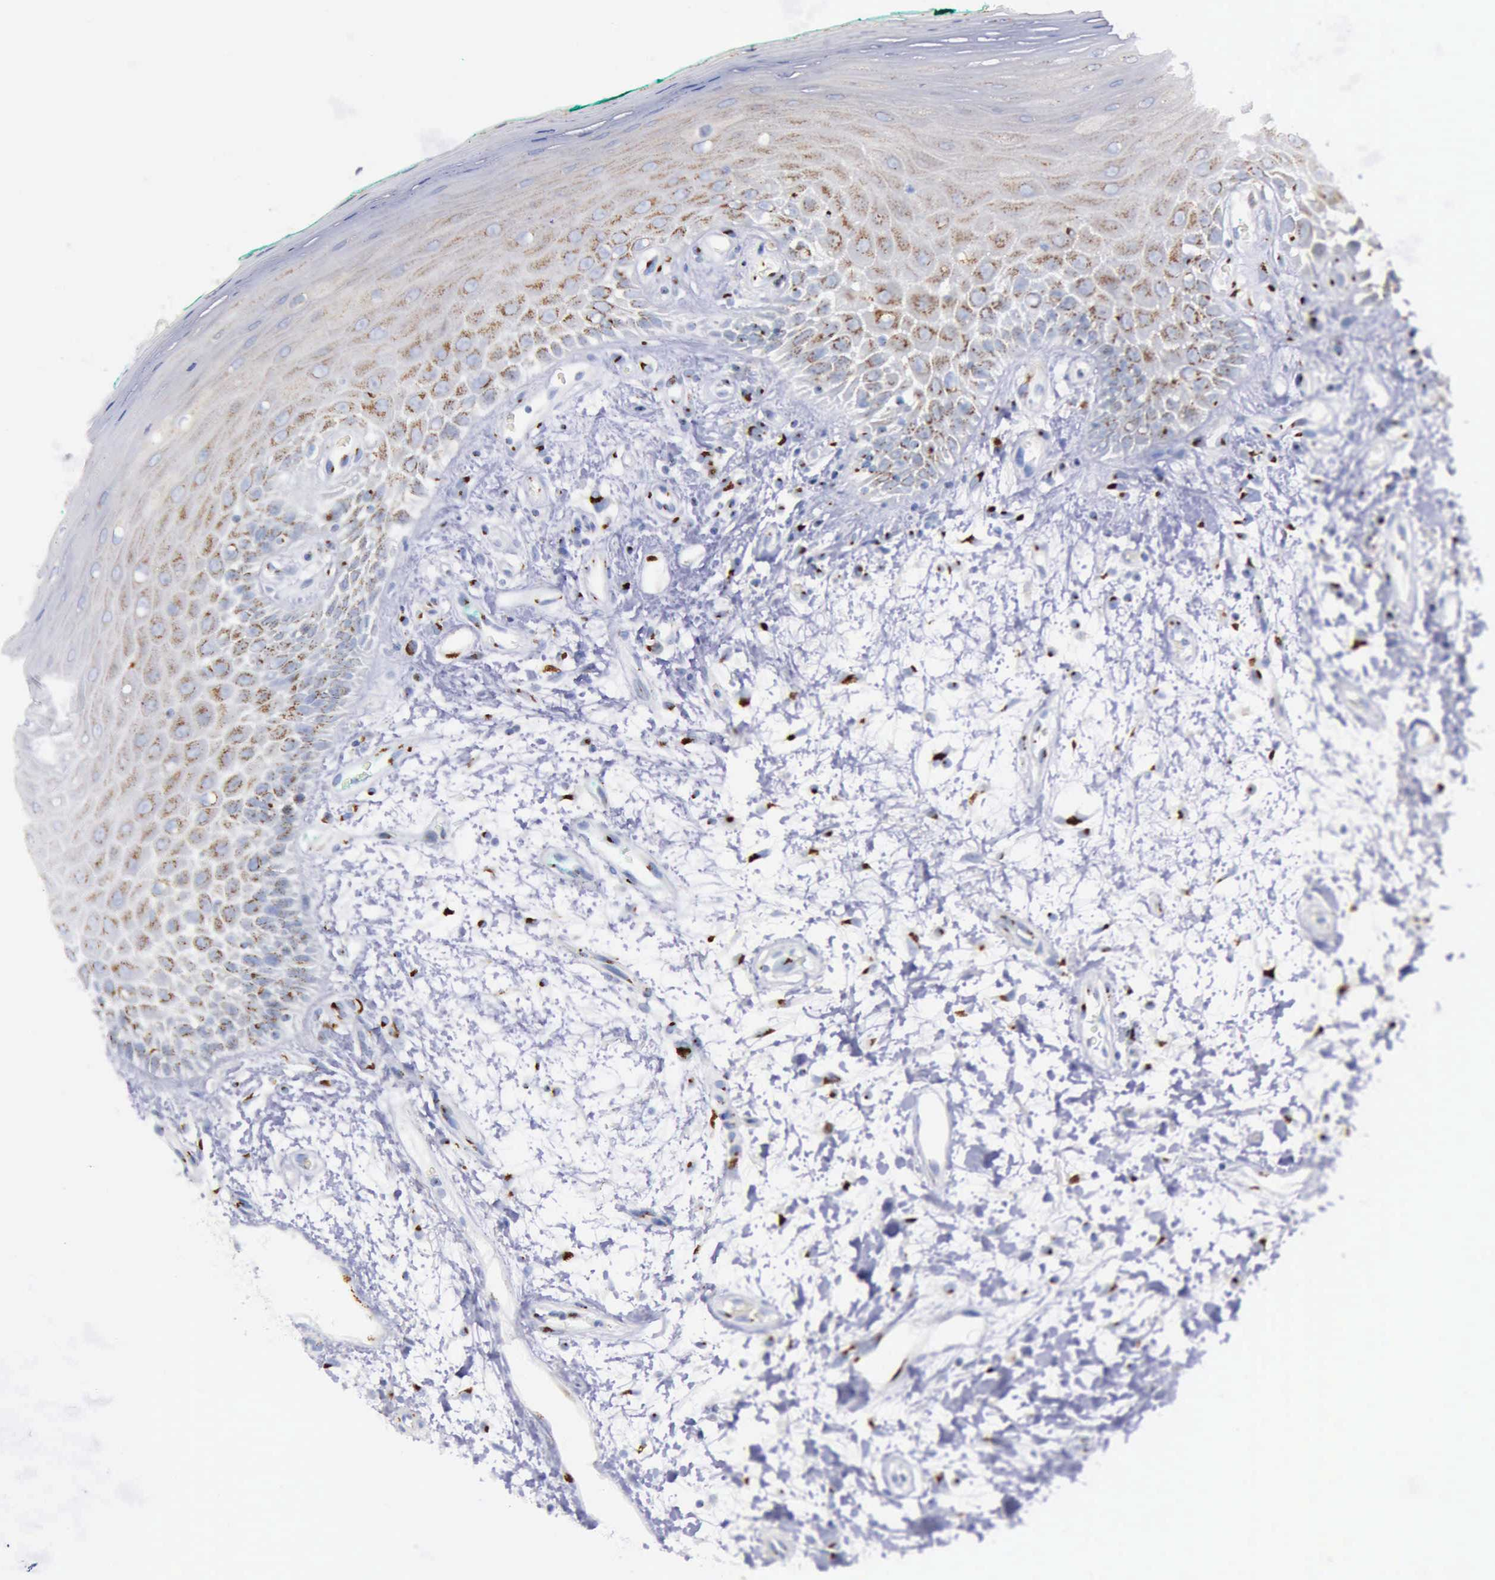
{"staining": {"intensity": "strong", "quantity": "25%-75%", "location": "cytoplasmic/membranous"}, "tissue": "oral mucosa", "cell_type": "Squamous epithelial cells", "image_type": "normal", "snomed": [{"axis": "morphology", "description": "Normal tissue, NOS"}, {"axis": "morphology", "description": "Squamous cell carcinoma, NOS"}, {"axis": "topography", "description": "Skeletal muscle"}, {"axis": "topography", "description": "Oral tissue"}, {"axis": "topography", "description": "Head-Neck"}], "caption": "Approximately 25%-75% of squamous epithelial cells in benign oral mucosa display strong cytoplasmic/membranous protein expression as visualized by brown immunohistochemical staining.", "gene": "GOLGA5", "patient": {"sex": "female", "age": 84}}